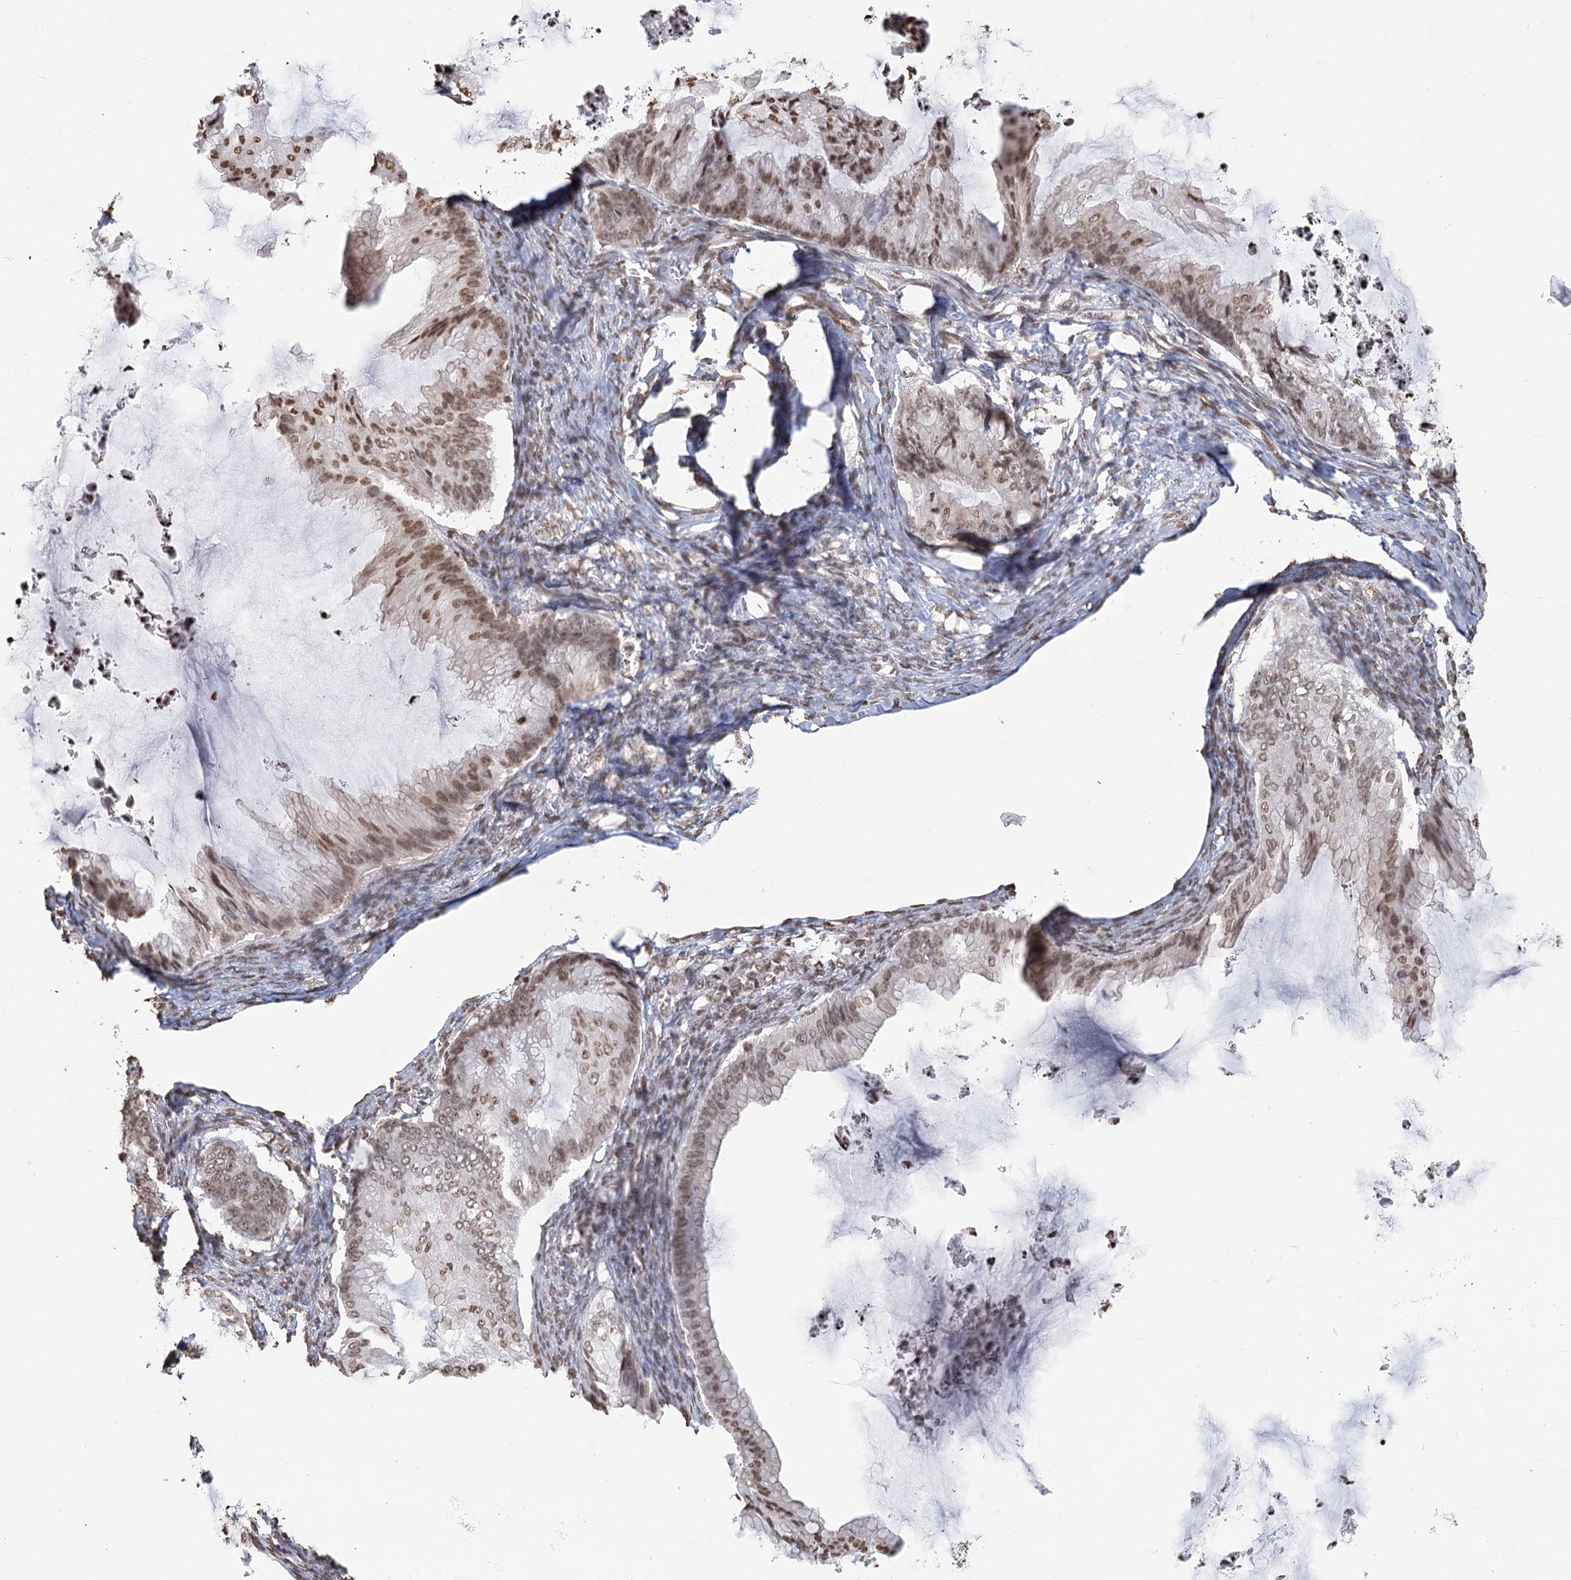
{"staining": {"intensity": "moderate", "quantity": "25%-75%", "location": "nuclear"}, "tissue": "ovarian cancer", "cell_type": "Tumor cells", "image_type": "cancer", "snomed": [{"axis": "morphology", "description": "Cystadenocarcinoma, mucinous, NOS"}, {"axis": "topography", "description": "Ovary"}], "caption": "Immunohistochemical staining of mucinous cystadenocarcinoma (ovarian) demonstrates medium levels of moderate nuclear protein staining in approximately 25%-75% of tumor cells. (Stains: DAB in brown, nuclei in blue, Microscopy: brightfield microscopy at high magnification).", "gene": "FAM13A", "patient": {"sex": "female", "age": 71}}